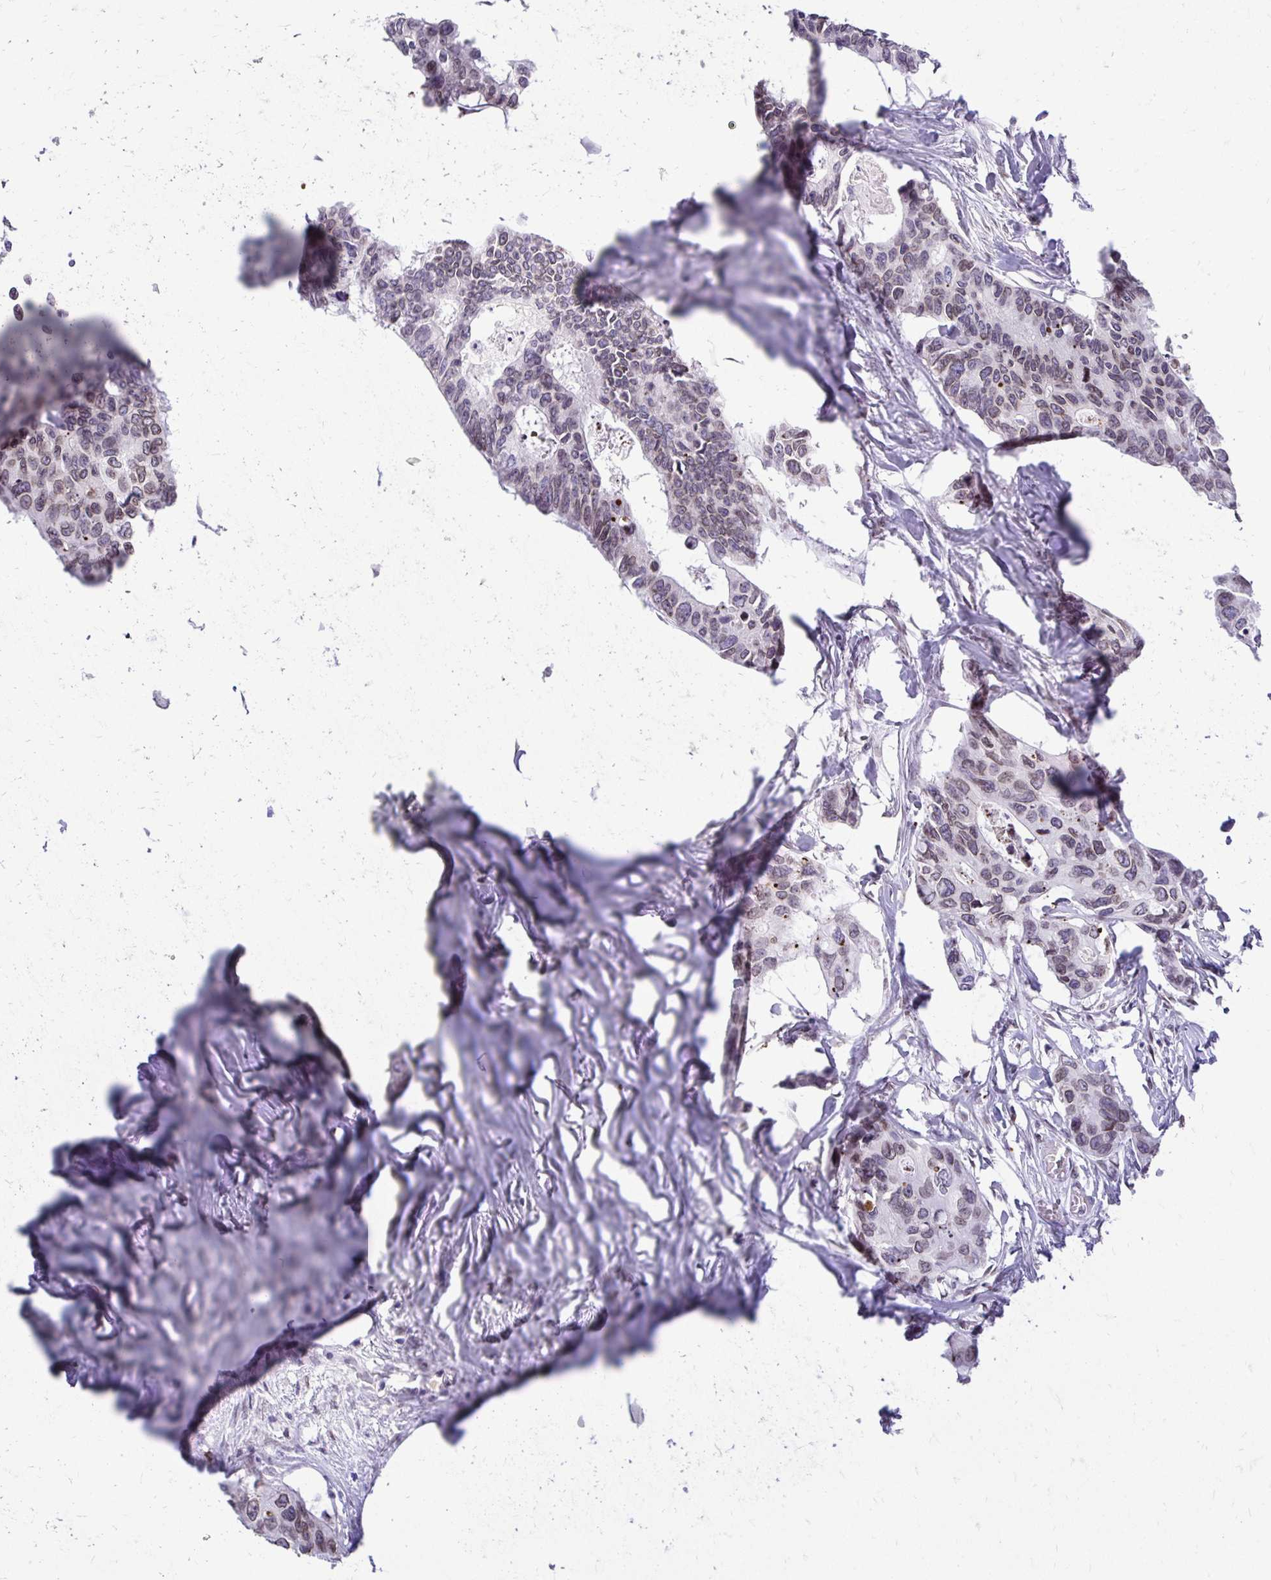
{"staining": {"intensity": "weak", "quantity": "<25%", "location": "cytoplasmic/membranous,nuclear"}, "tissue": "colorectal cancer", "cell_type": "Tumor cells", "image_type": "cancer", "snomed": [{"axis": "morphology", "description": "Adenocarcinoma, NOS"}, {"axis": "topography", "description": "Rectum"}], "caption": "DAB immunohistochemical staining of colorectal adenocarcinoma displays no significant staining in tumor cells.", "gene": "BANF1", "patient": {"sex": "male", "age": 57}}